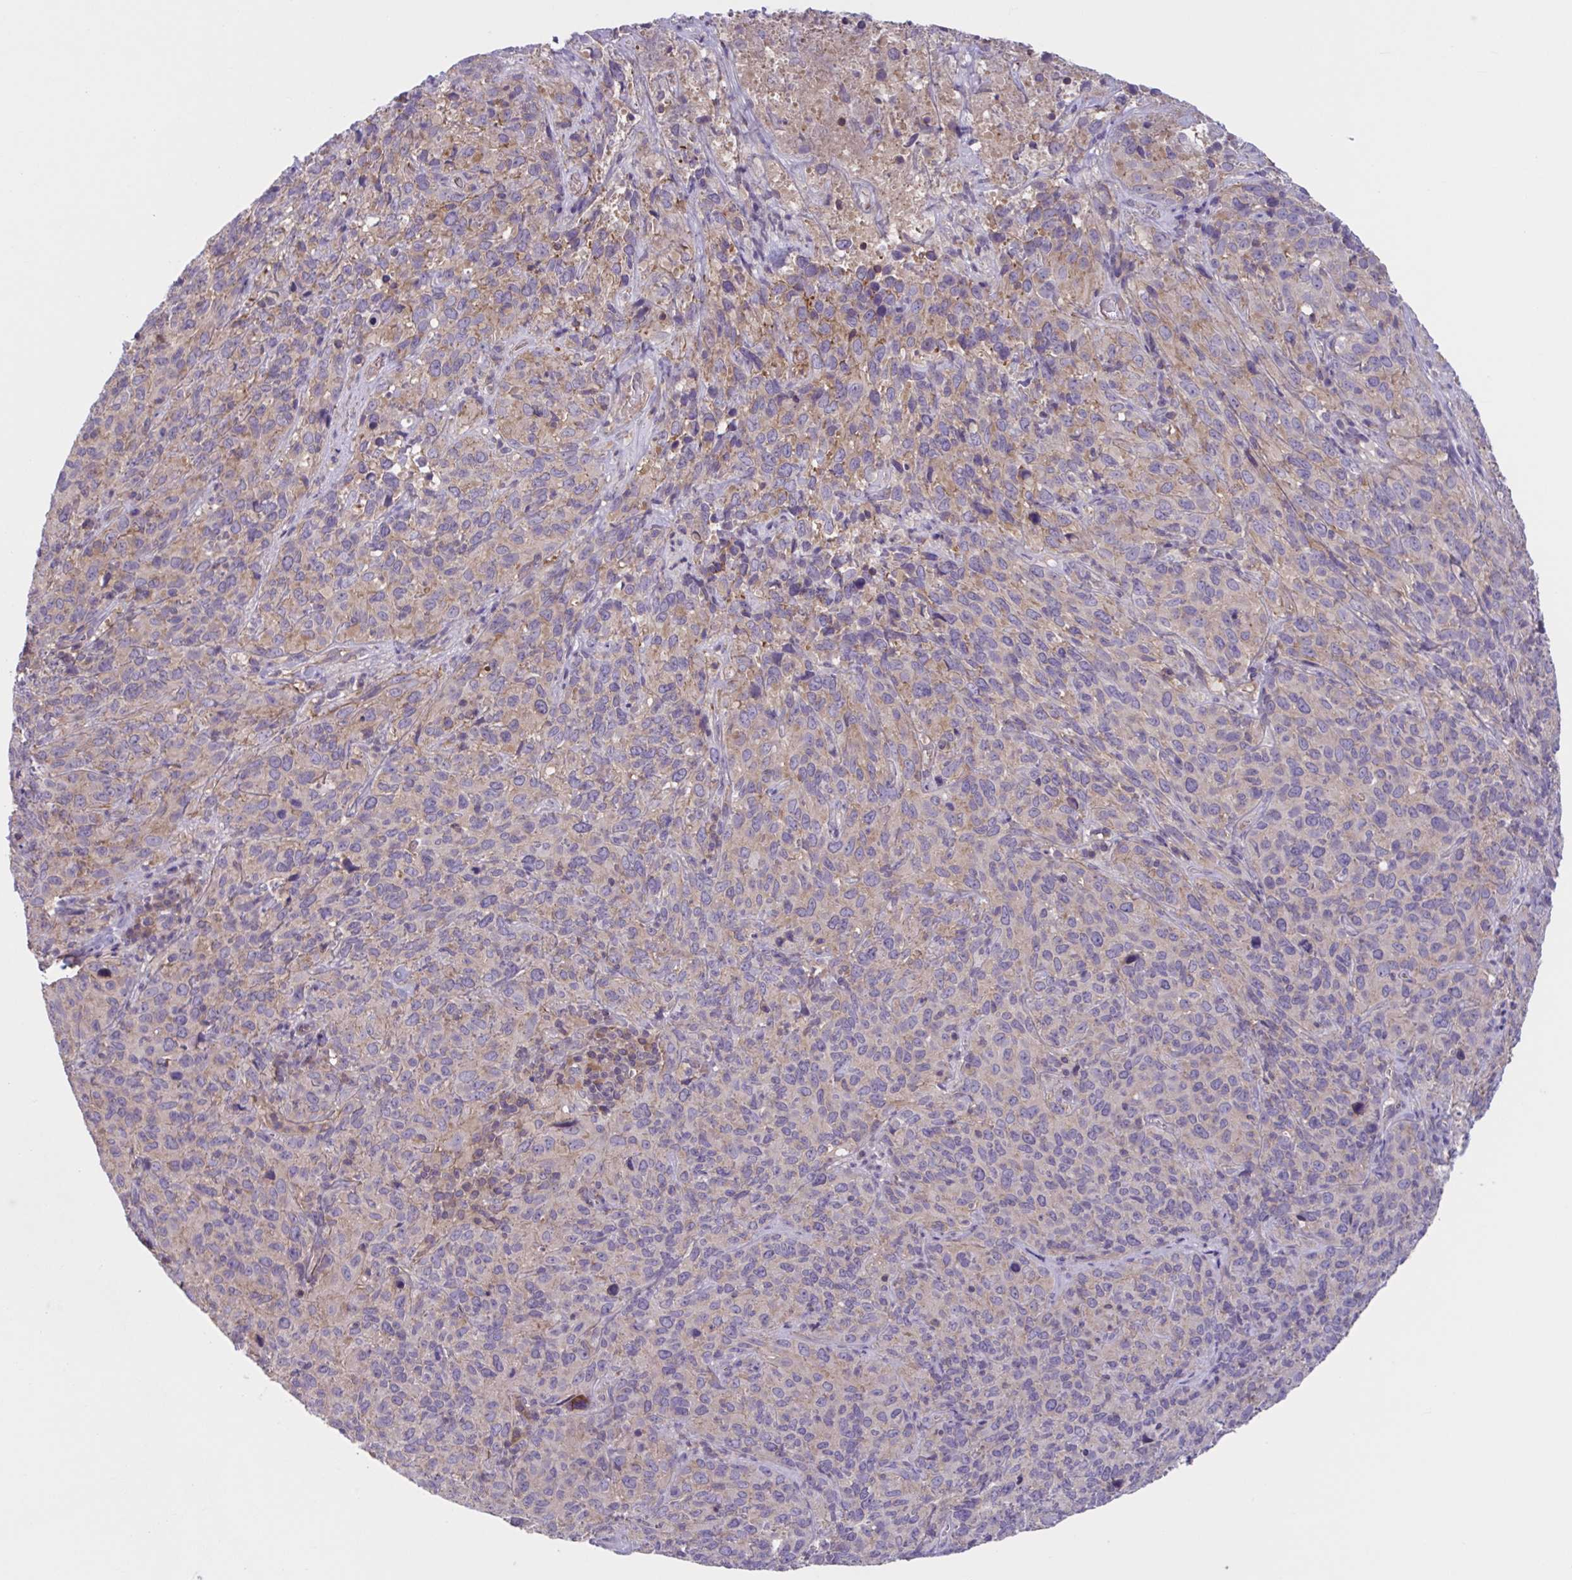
{"staining": {"intensity": "weak", "quantity": "<25%", "location": "cytoplasmic/membranous"}, "tissue": "cervical cancer", "cell_type": "Tumor cells", "image_type": "cancer", "snomed": [{"axis": "morphology", "description": "Squamous cell carcinoma, NOS"}, {"axis": "topography", "description": "Cervix"}], "caption": "IHC photomicrograph of human cervical squamous cell carcinoma stained for a protein (brown), which displays no expression in tumor cells. The staining was performed using DAB (3,3'-diaminobenzidine) to visualize the protein expression in brown, while the nuclei were stained in blue with hematoxylin (Magnification: 20x).", "gene": "WNT9B", "patient": {"sex": "female", "age": 51}}